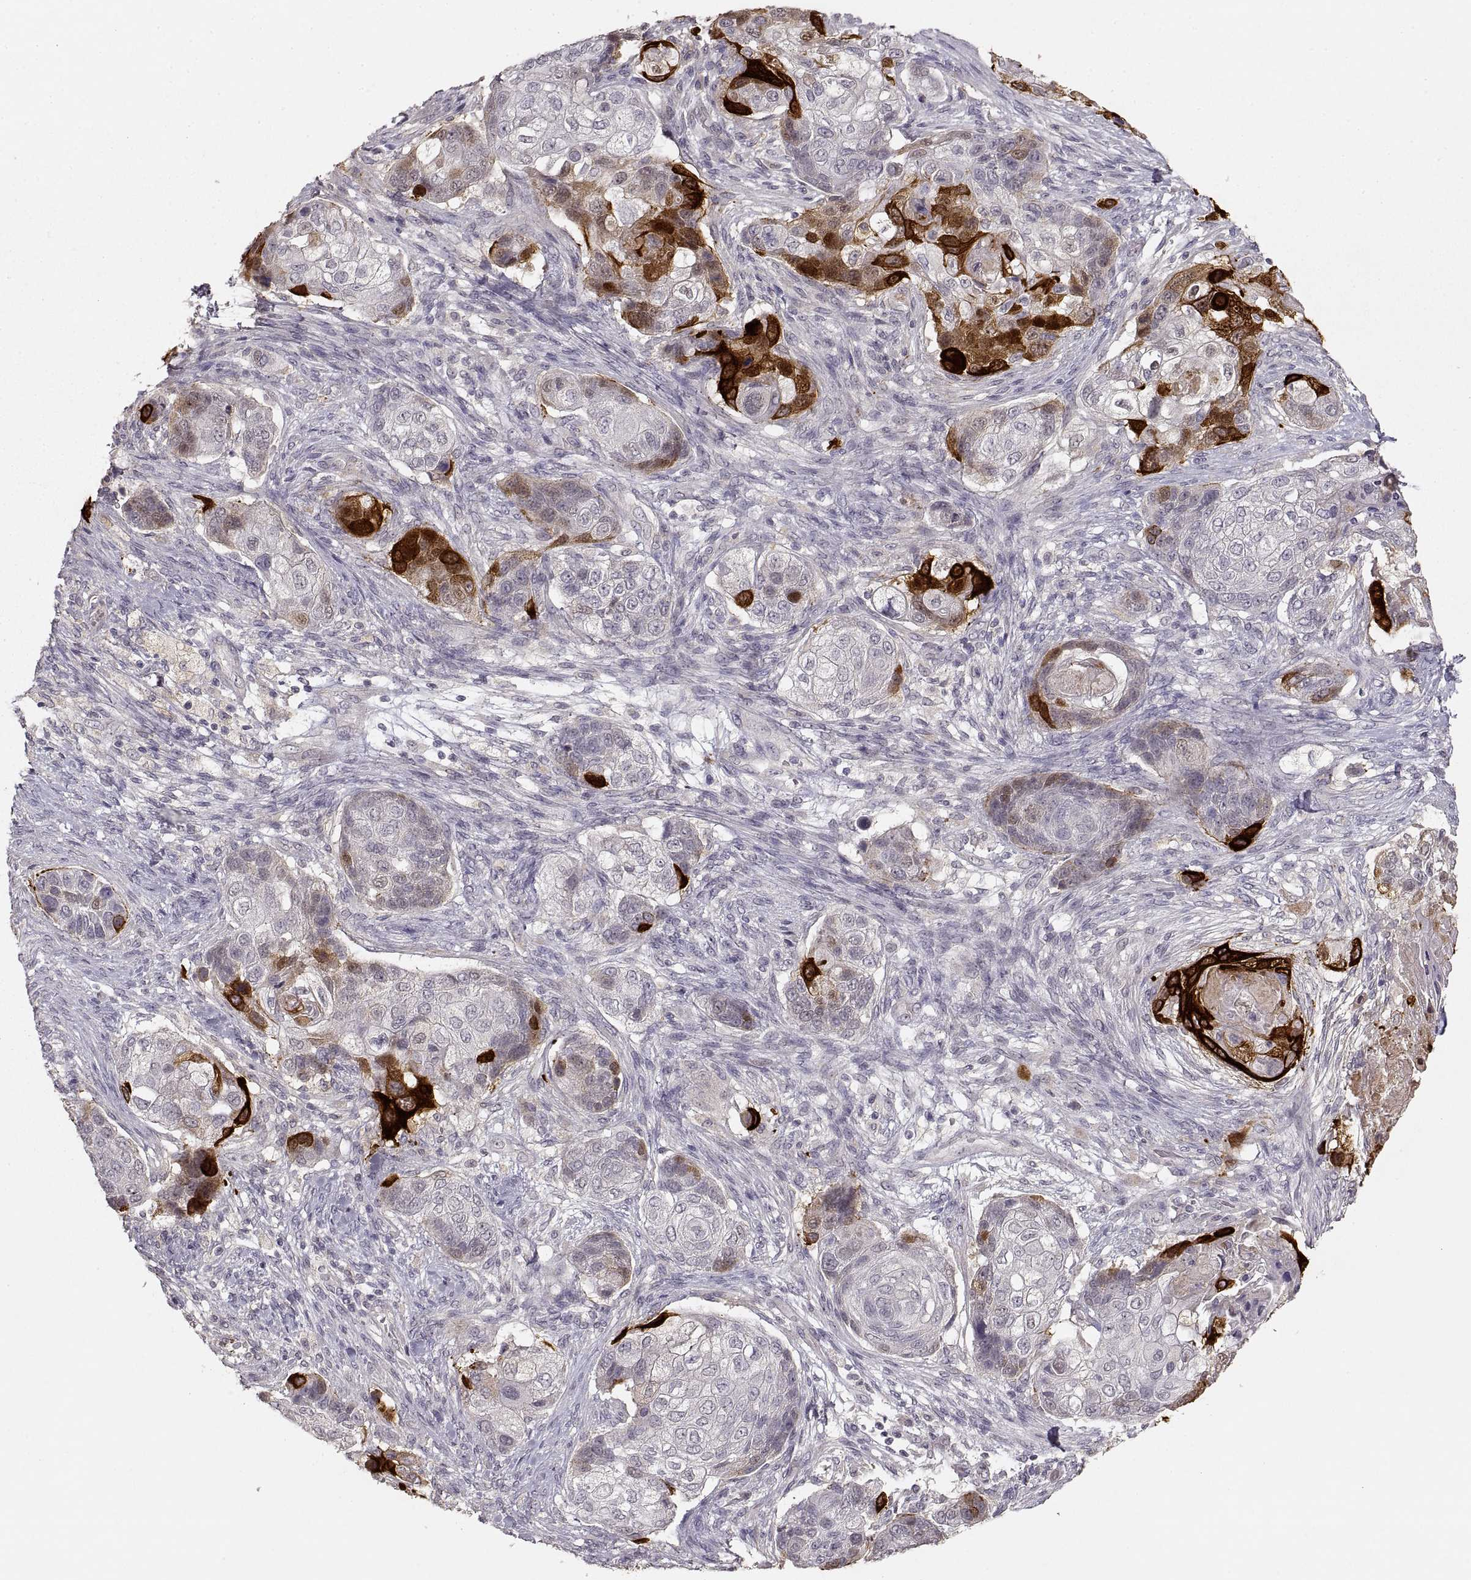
{"staining": {"intensity": "strong", "quantity": "<25%", "location": "cytoplasmic/membranous"}, "tissue": "lung cancer", "cell_type": "Tumor cells", "image_type": "cancer", "snomed": [{"axis": "morphology", "description": "Squamous cell carcinoma, NOS"}, {"axis": "topography", "description": "Lung"}], "caption": "DAB (3,3'-diaminobenzidine) immunohistochemical staining of lung squamous cell carcinoma exhibits strong cytoplasmic/membranous protein expression in about <25% of tumor cells.", "gene": "LAMC2", "patient": {"sex": "male", "age": 69}}